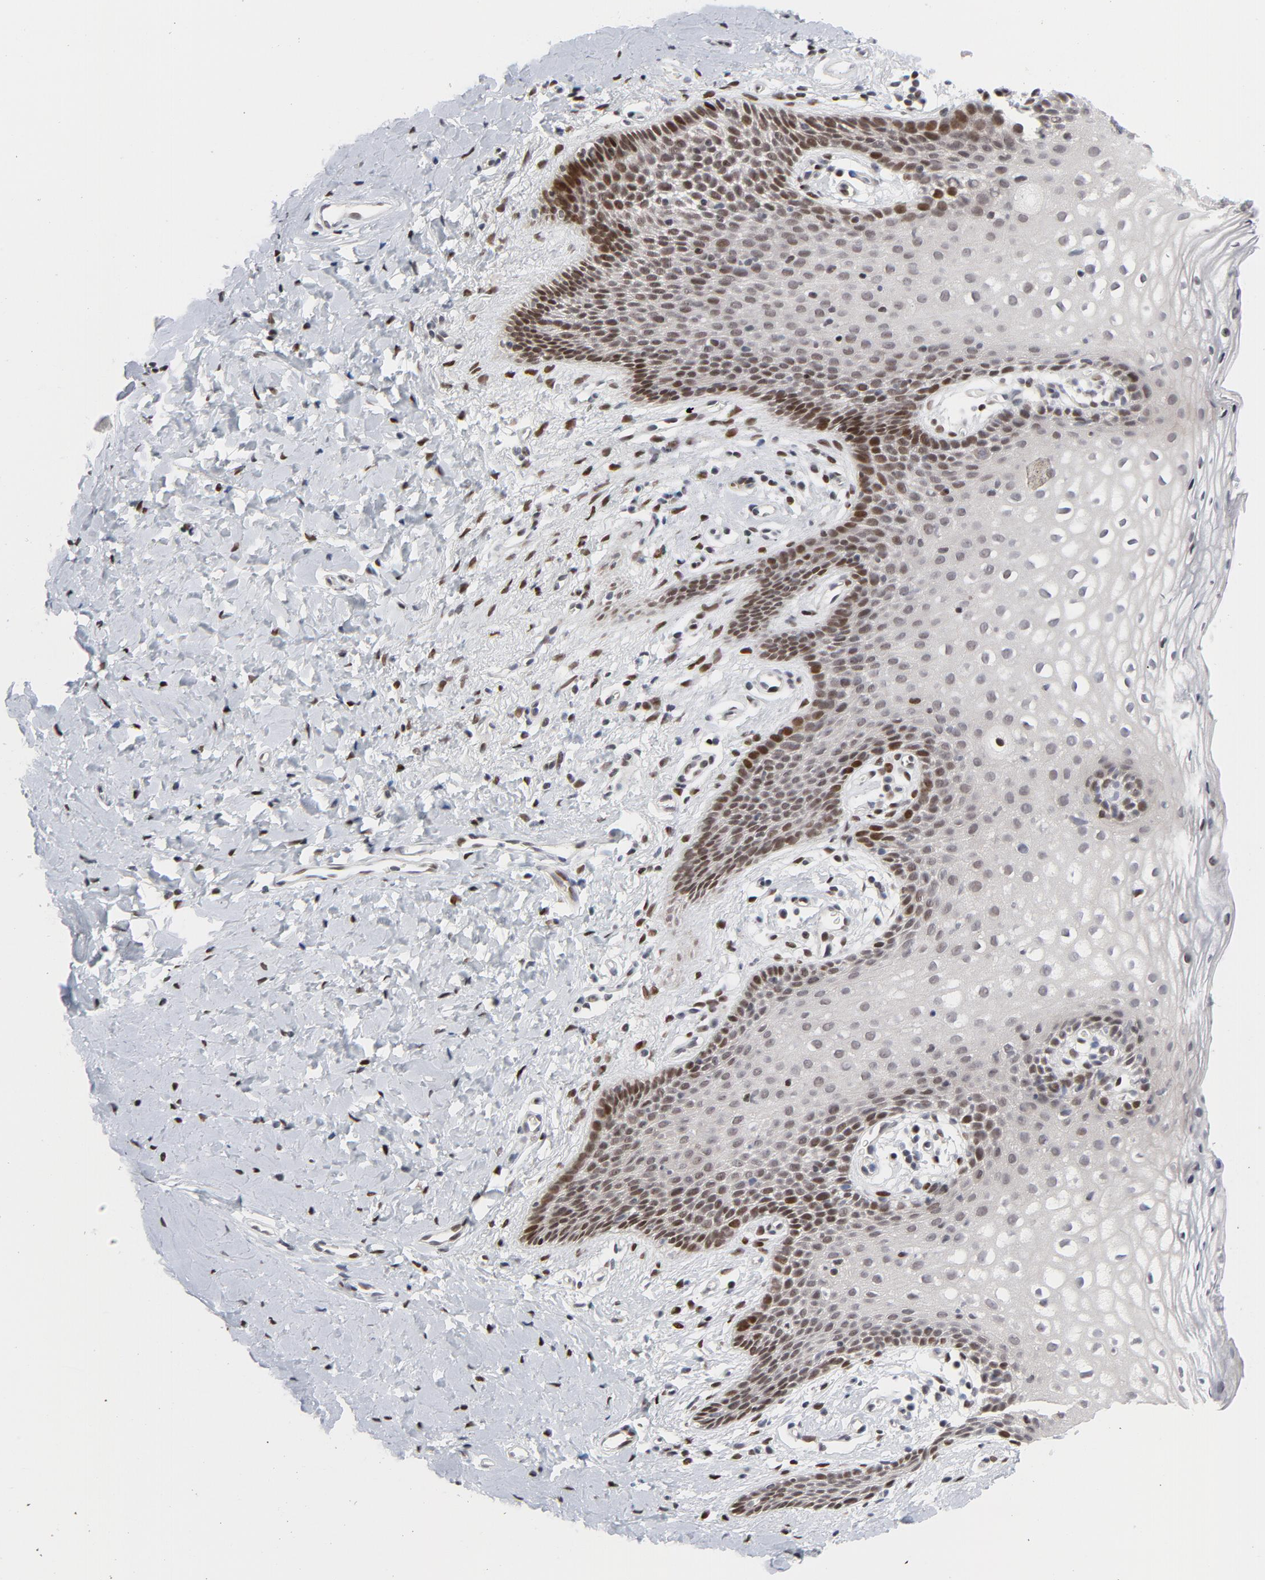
{"staining": {"intensity": "moderate", "quantity": "25%-75%", "location": "nuclear"}, "tissue": "vagina", "cell_type": "Squamous epithelial cells", "image_type": "normal", "snomed": [{"axis": "morphology", "description": "Normal tissue, NOS"}, {"axis": "topography", "description": "Vagina"}], "caption": "This micrograph exhibits IHC staining of normal vagina, with medium moderate nuclear expression in approximately 25%-75% of squamous epithelial cells.", "gene": "NFIC", "patient": {"sex": "female", "age": 55}}